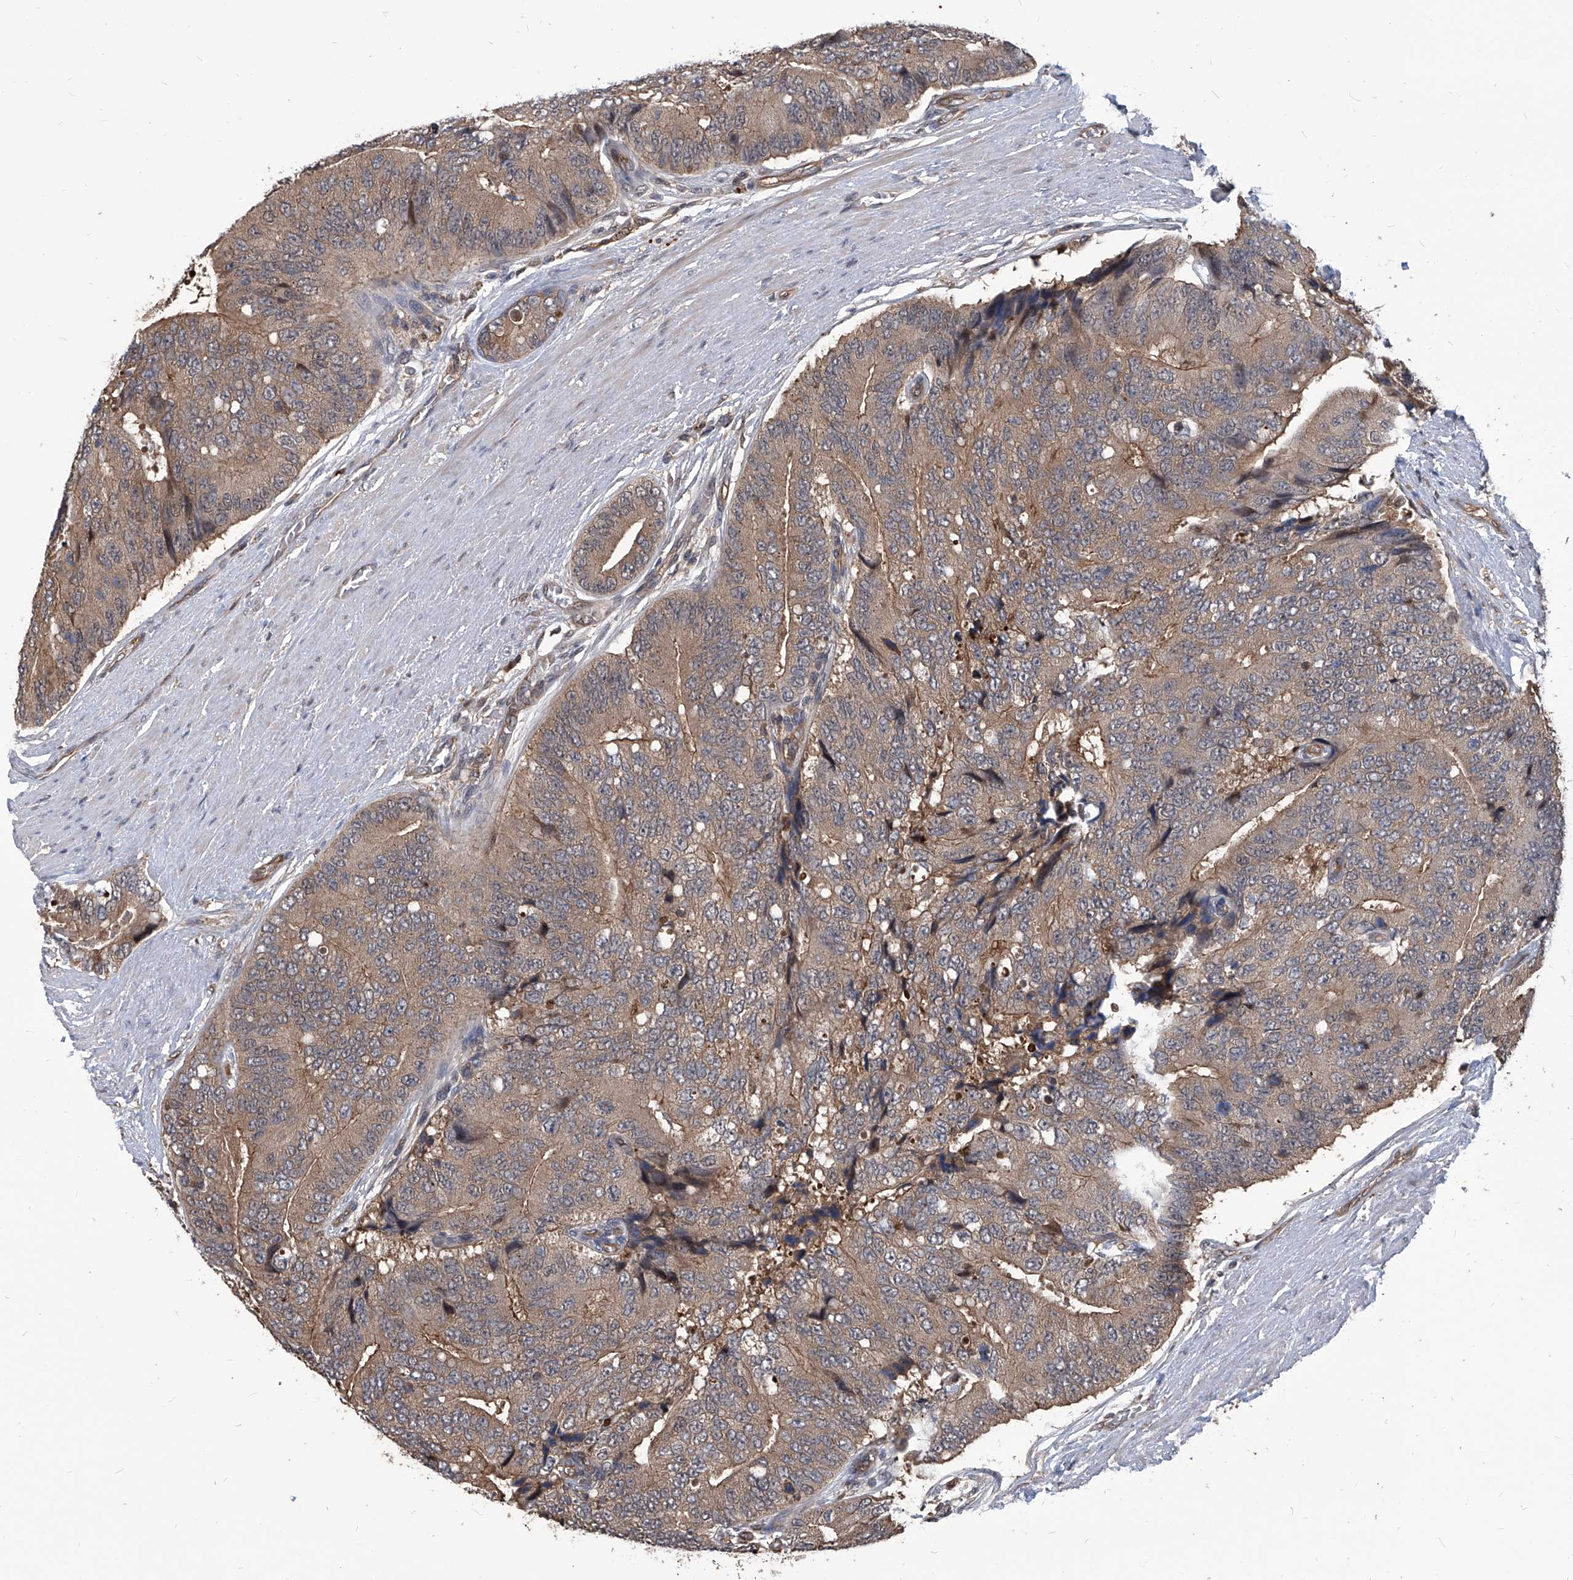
{"staining": {"intensity": "weak", "quantity": ">75%", "location": "cytoplasmic/membranous,nuclear"}, "tissue": "prostate cancer", "cell_type": "Tumor cells", "image_type": "cancer", "snomed": [{"axis": "morphology", "description": "Adenocarcinoma, High grade"}, {"axis": "topography", "description": "Prostate"}], "caption": "About >75% of tumor cells in prostate cancer exhibit weak cytoplasmic/membranous and nuclear protein expression as visualized by brown immunohistochemical staining.", "gene": "PSMB1", "patient": {"sex": "male", "age": 70}}